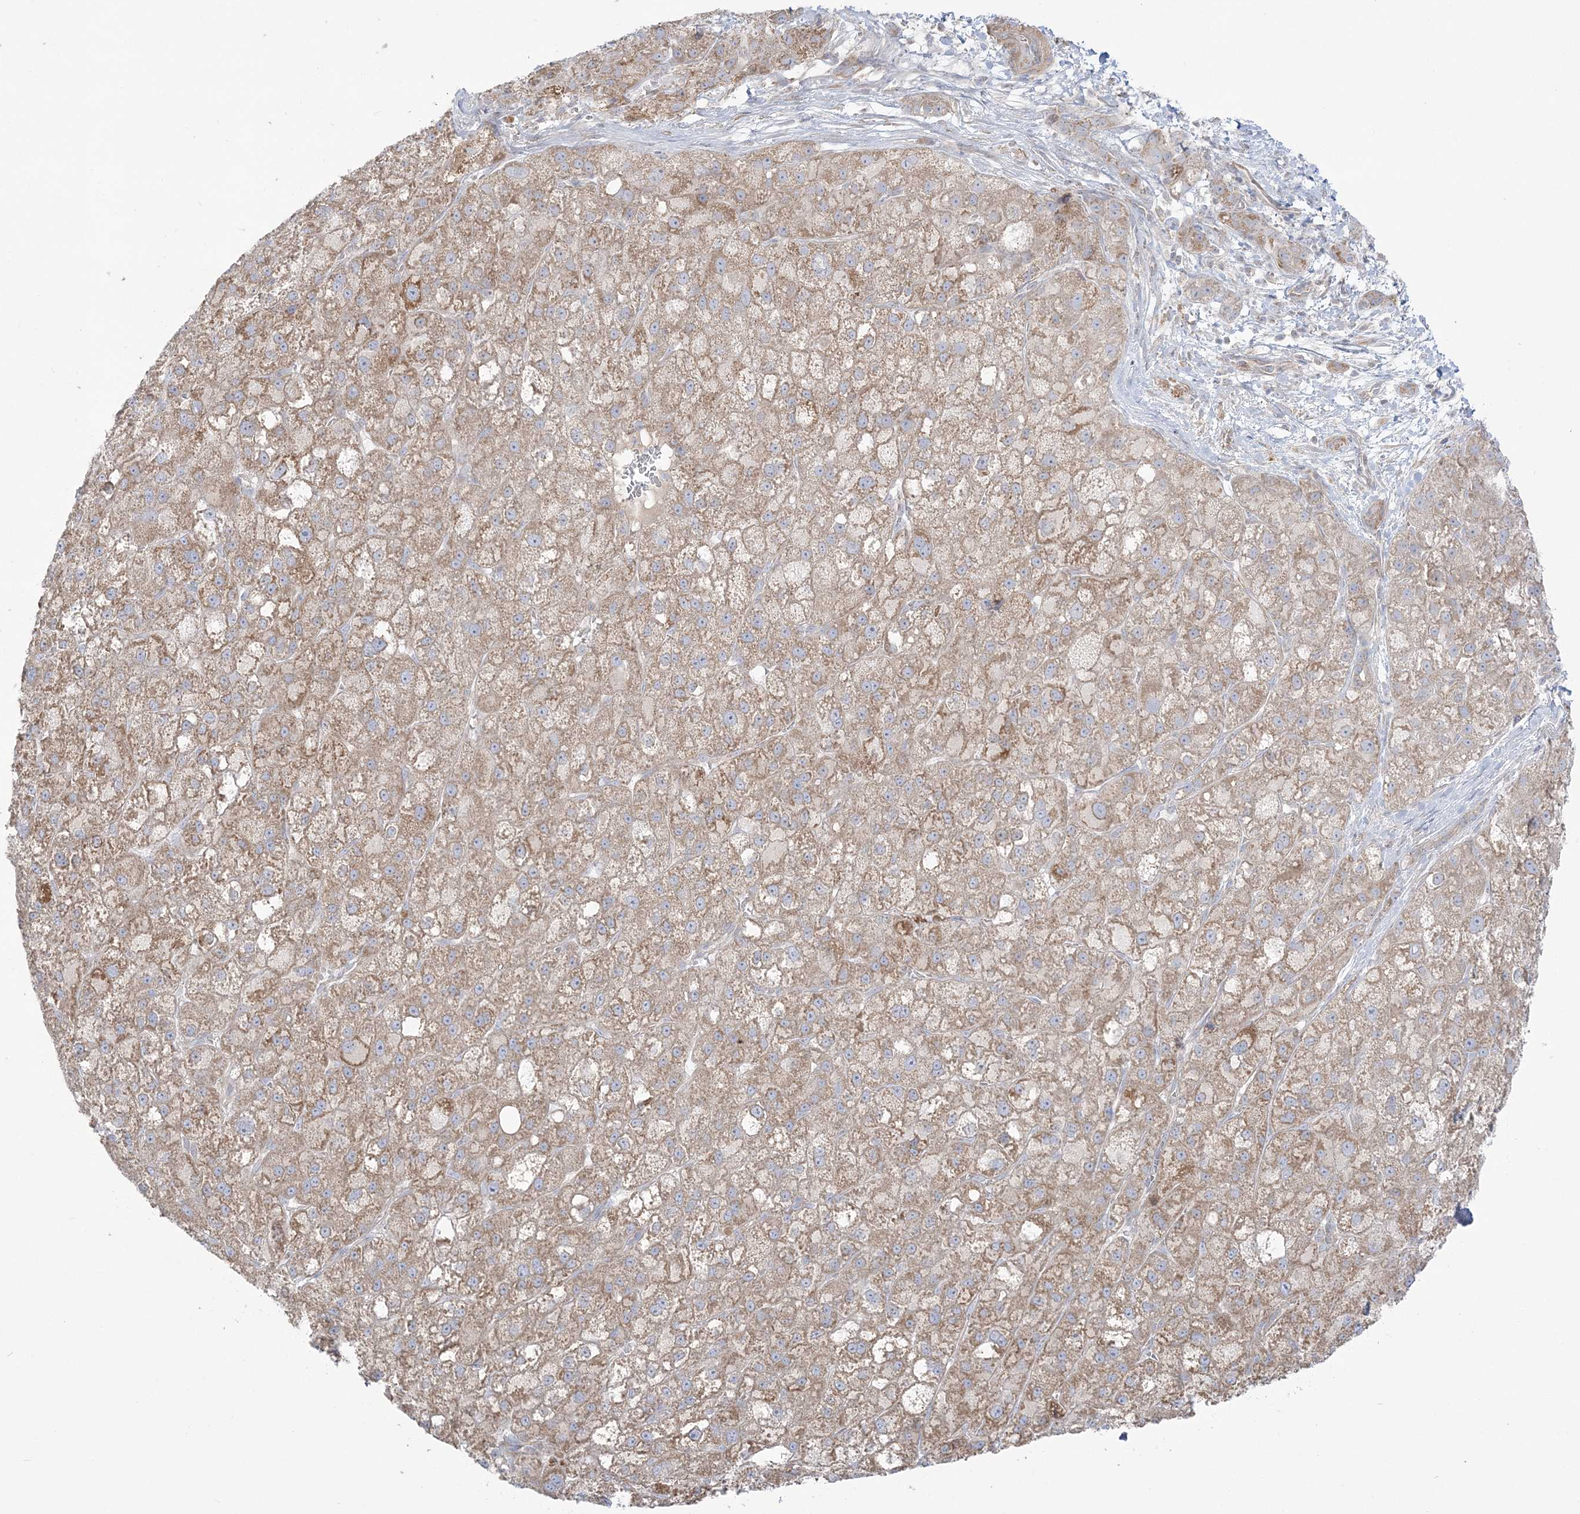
{"staining": {"intensity": "moderate", "quantity": ">75%", "location": "cytoplasmic/membranous"}, "tissue": "liver cancer", "cell_type": "Tumor cells", "image_type": "cancer", "snomed": [{"axis": "morphology", "description": "Carcinoma, Hepatocellular, NOS"}, {"axis": "topography", "description": "Liver"}], "caption": "Tumor cells reveal medium levels of moderate cytoplasmic/membranous staining in approximately >75% of cells in human liver hepatocellular carcinoma.", "gene": "SCLT1", "patient": {"sex": "male", "age": 57}}